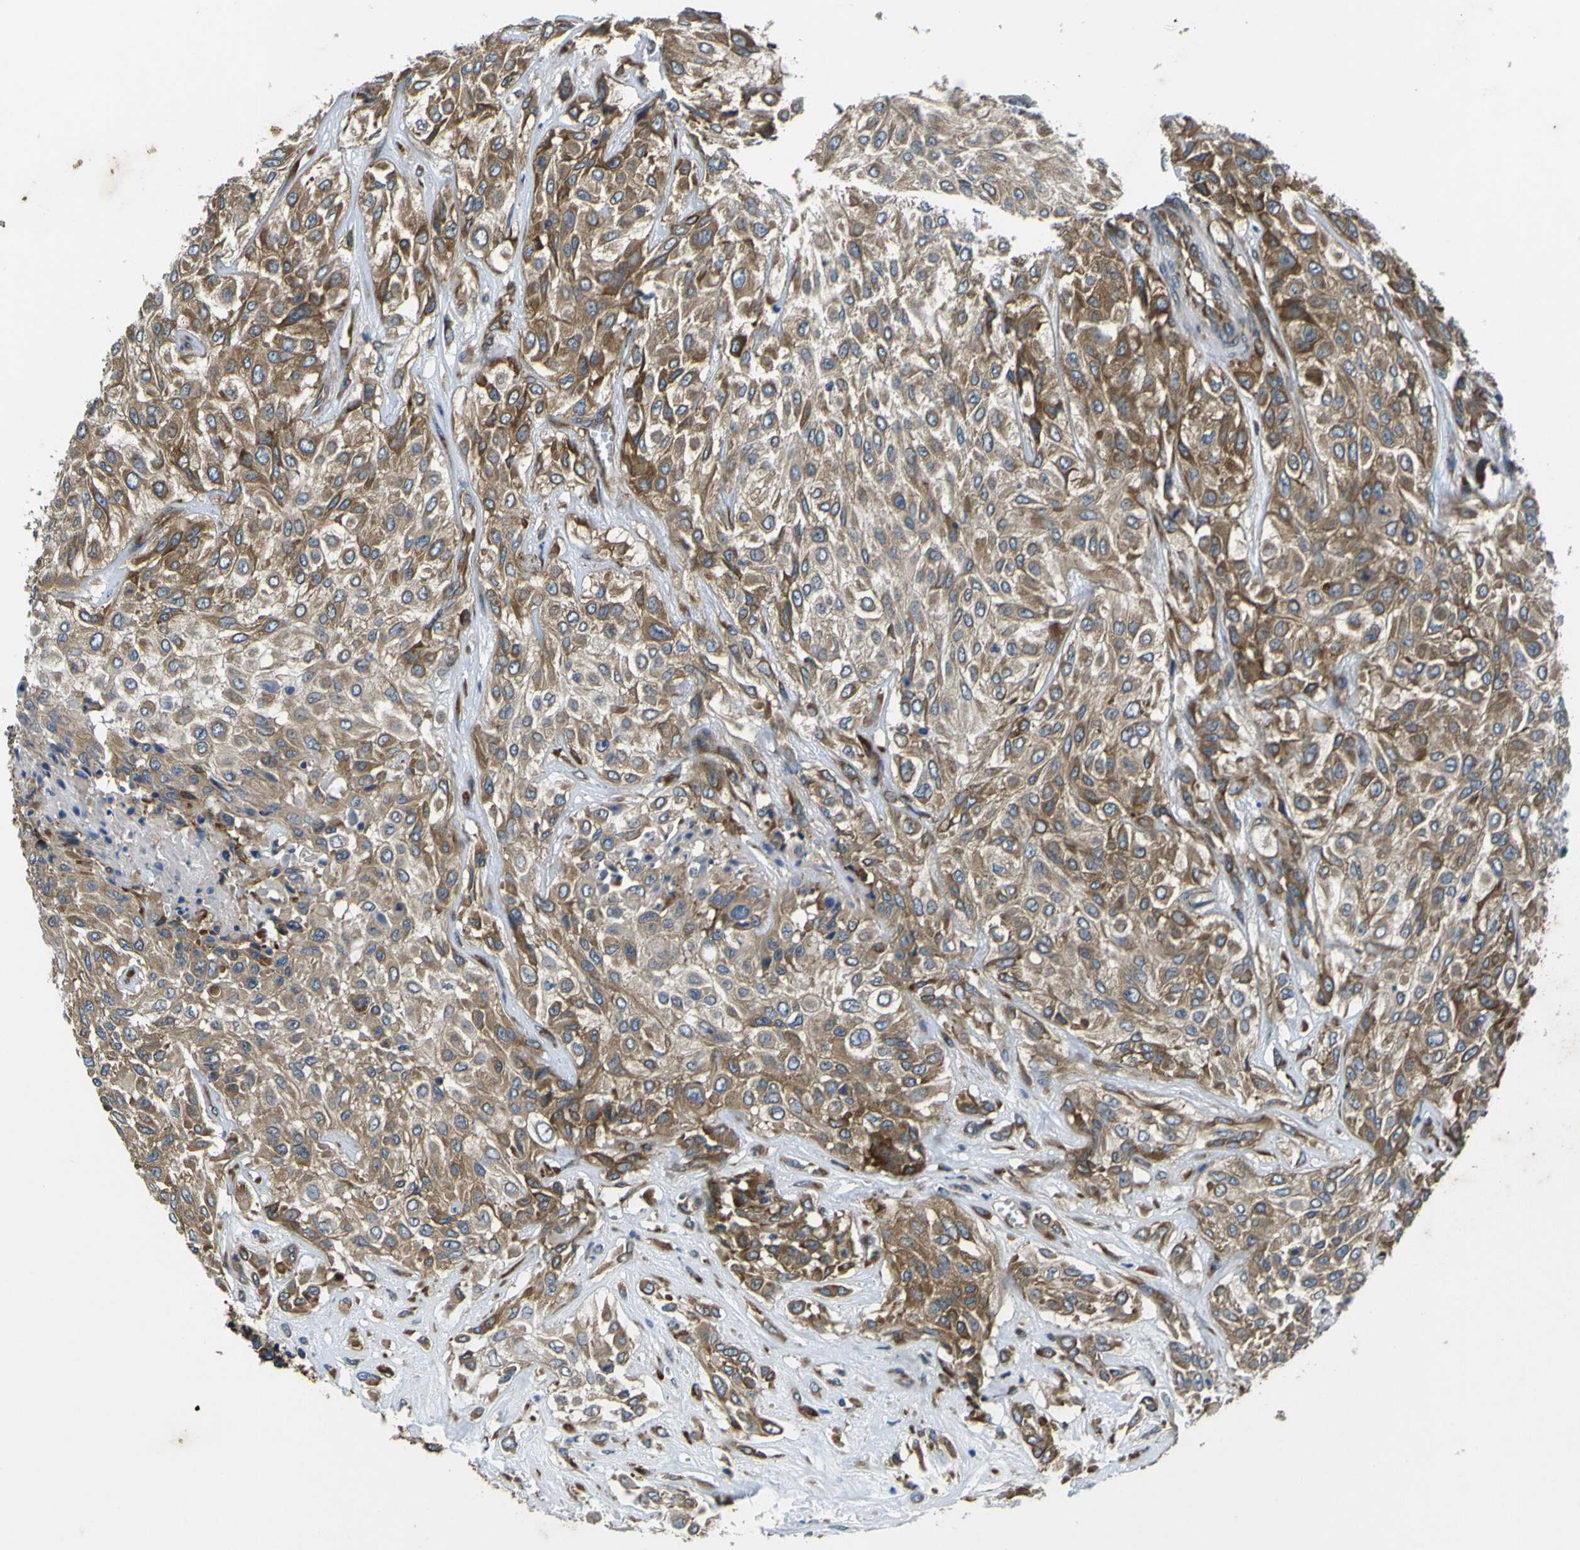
{"staining": {"intensity": "moderate", "quantity": ">75%", "location": "cytoplasmic/membranous"}, "tissue": "urothelial cancer", "cell_type": "Tumor cells", "image_type": "cancer", "snomed": [{"axis": "morphology", "description": "Urothelial carcinoma, High grade"}, {"axis": "topography", "description": "Urinary bladder"}], "caption": "Human urothelial cancer stained with a protein marker demonstrates moderate staining in tumor cells.", "gene": "RPSA", "patient": {"sex": "male", "age": 57}}